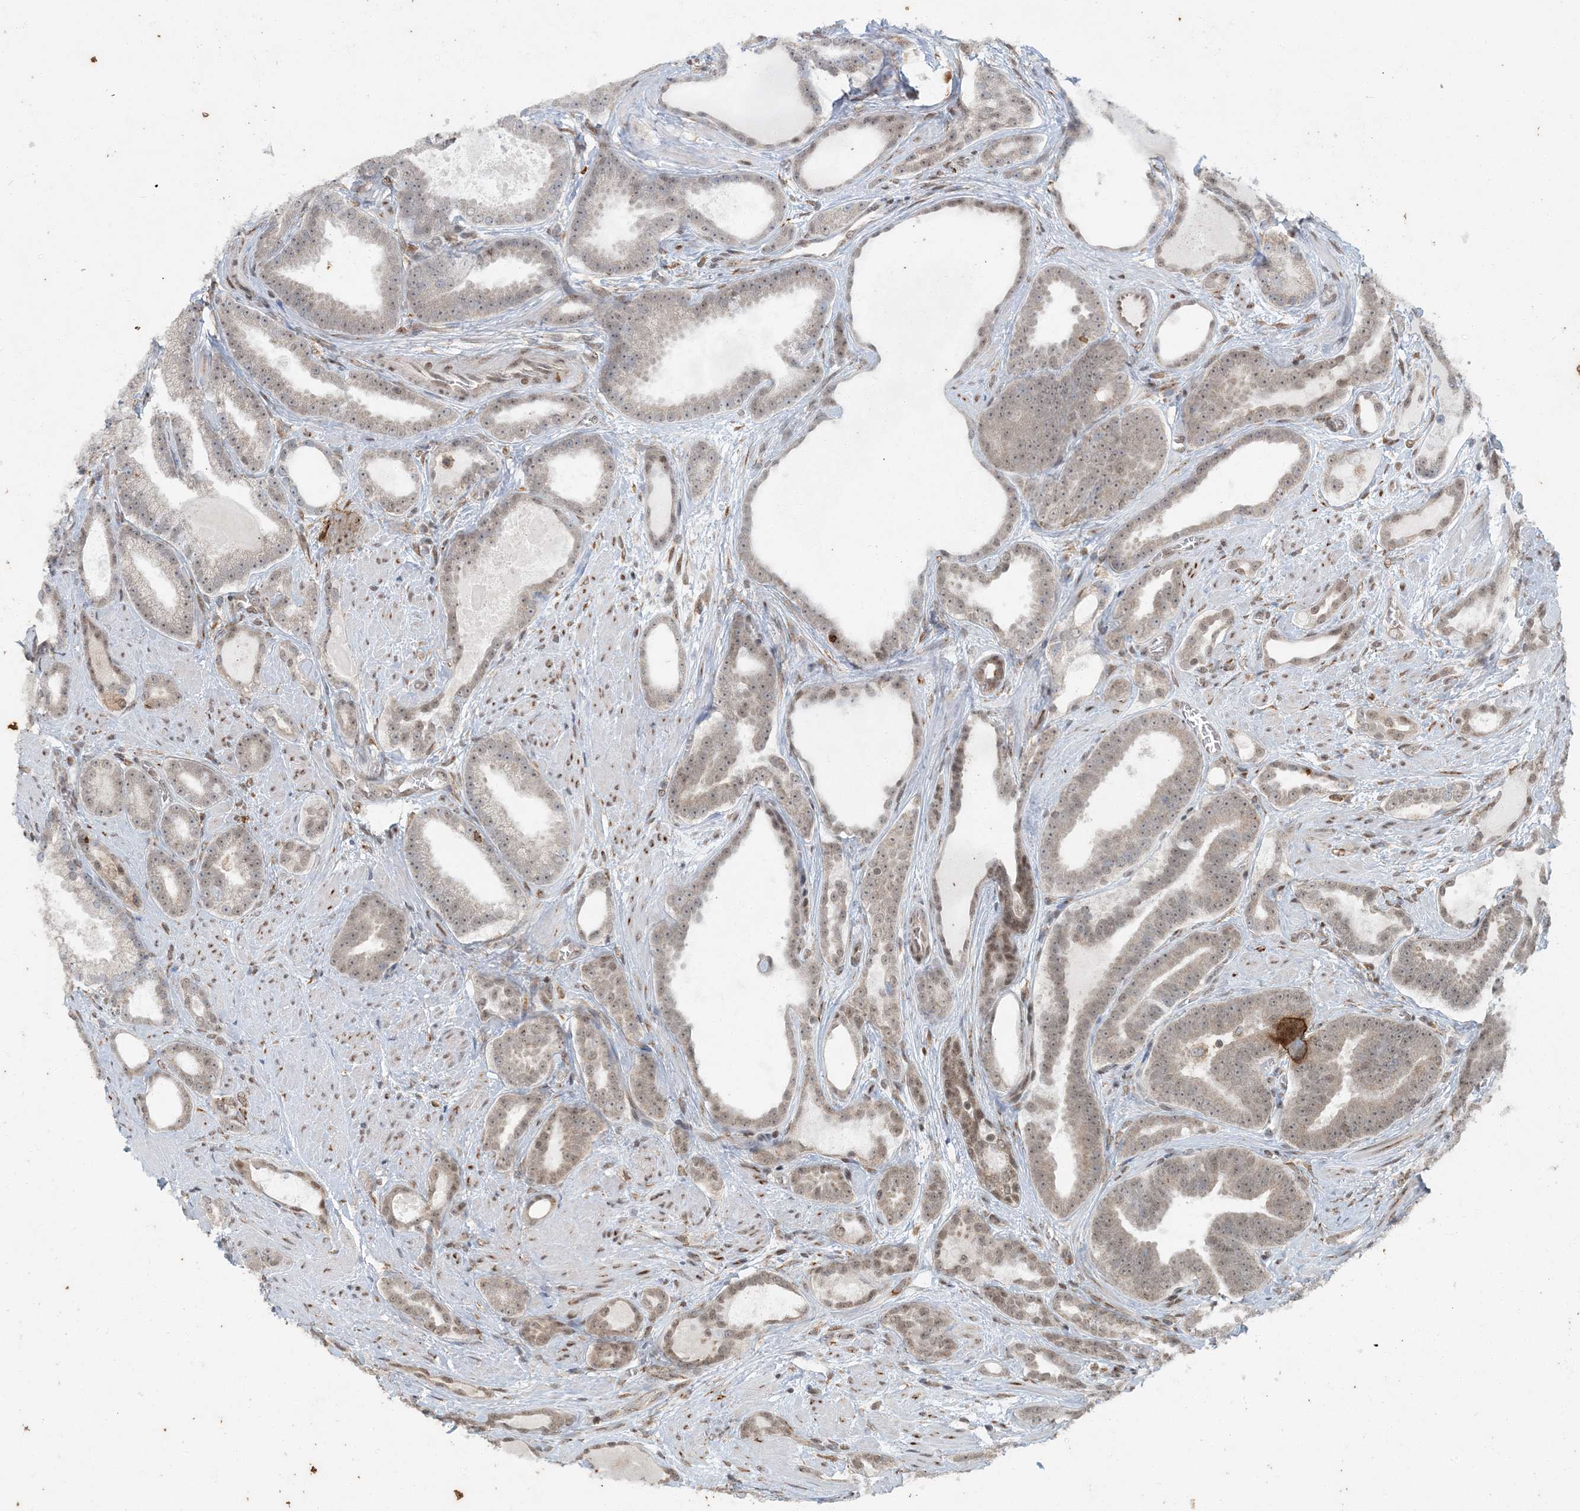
{"staining": {"intensity": "weak", "quantity": "<25%", "location": "cytoplasmic/membranous,nuclear"}, "tissue": "prostate cancer", "cell_type": "Tumor cells", "image_type": "cancer", "snomed": [{"axis": "morphology", "description": "Adenocarcinoma, High grade"}, {"axis": "topography", "description": "Prostate"}], "caption": "Histopathology image shows no significant protein expression in tumor cells of prostate cancer (high-grade adenocarcinoma).", "gene": "AK9", "patient": {"sex": "male", "age": 60}}